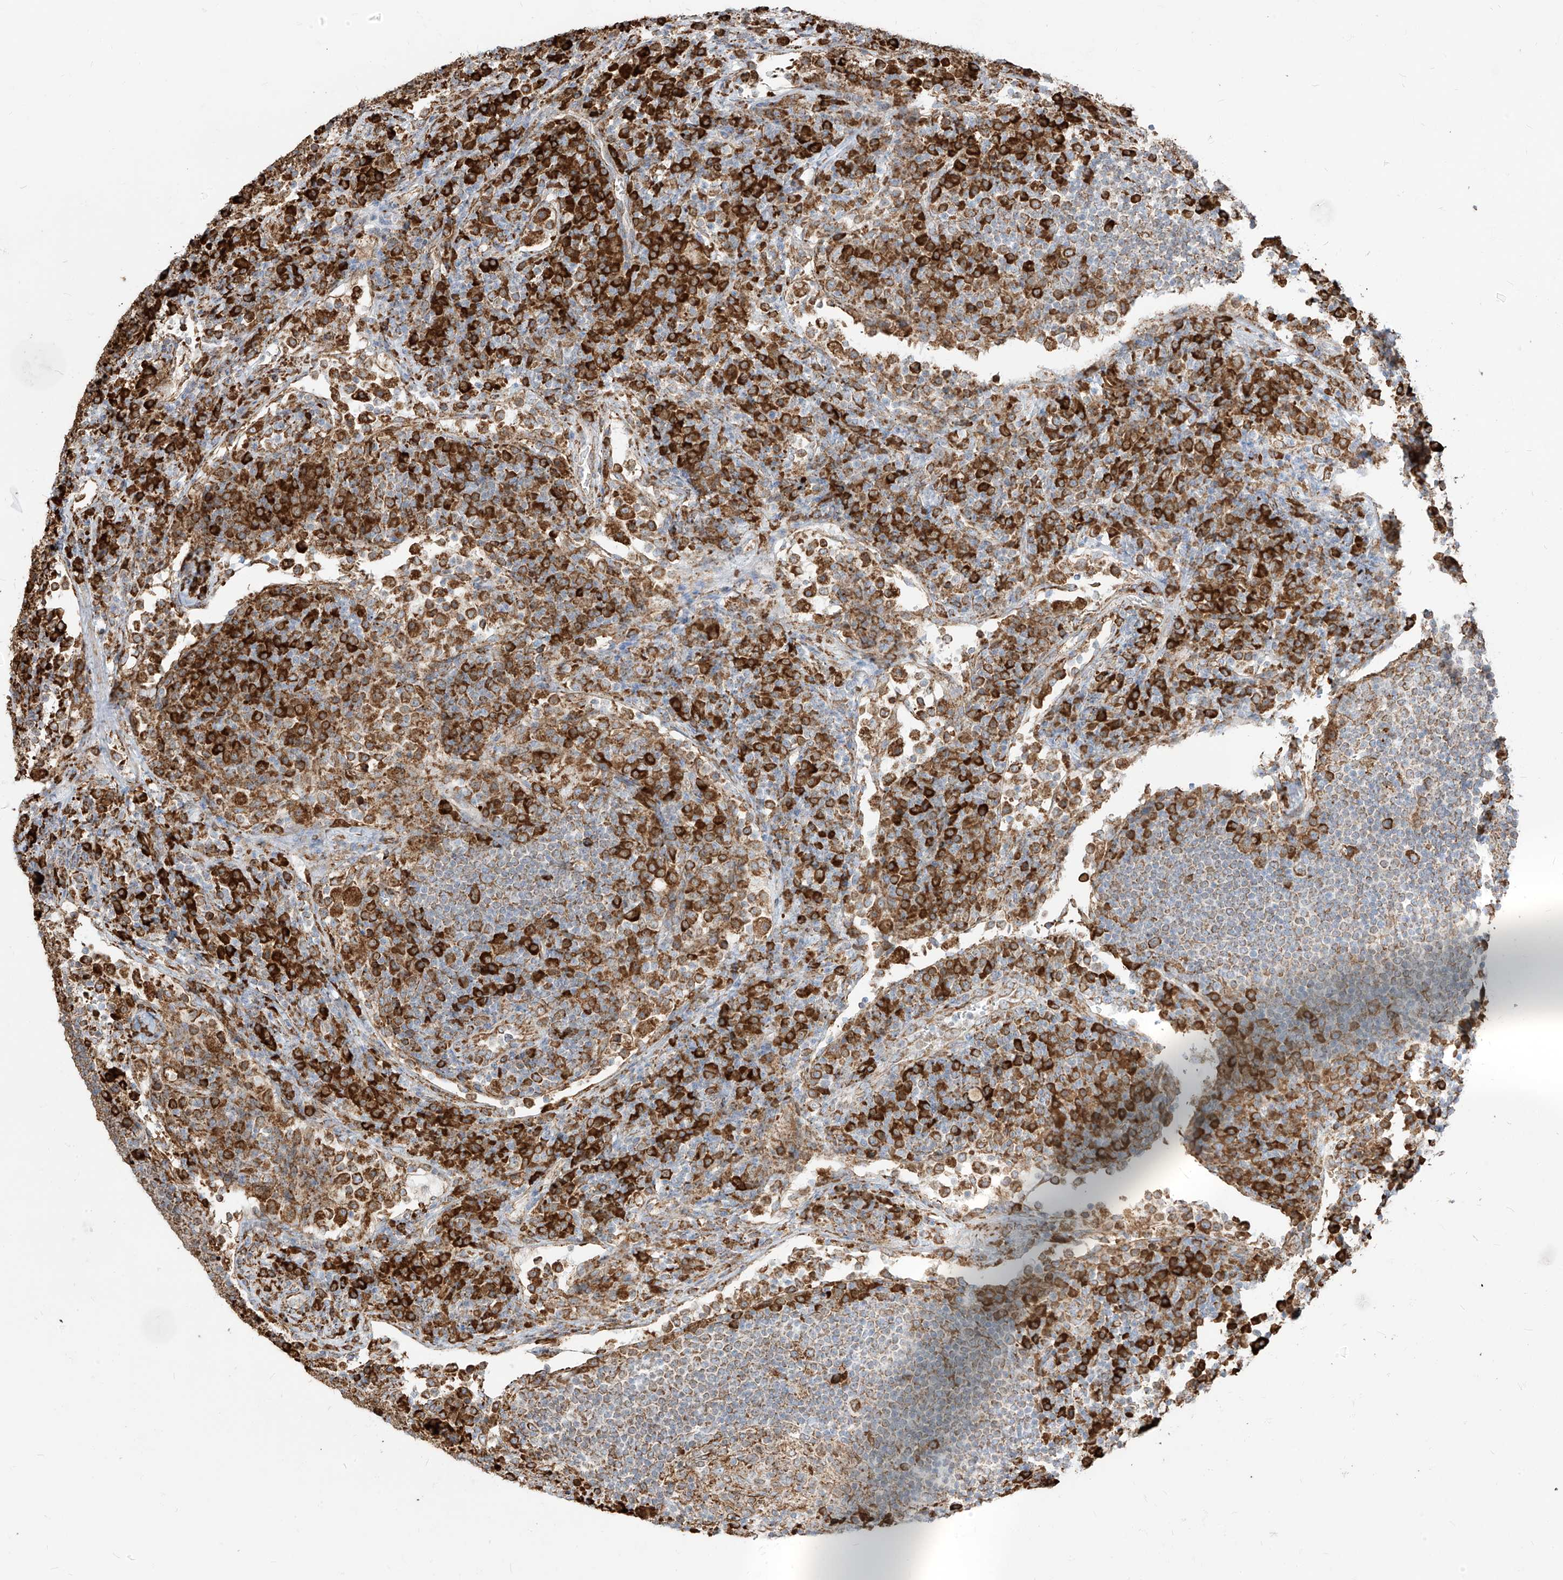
{"staining": {"intensity": "moderate", "quantity": "25%-75%", "location": "cytoplasmic/membranous"}, "tissue": "lymph node", "cell_type": "Germinal center cells", "image_type": "normal", "snomed": [{"axis": "morphology", "description": "Normal tissue, NOS"}, {"axis": "topography", "description": "Lymph node"}], "caption": "IHC of unremarkable lymph node reveals medium levels of moderate cytoplasmic/membranous expression in about 25%-75% of germinal center cells. IHC stains the protein in brown and the nuclei are stained blue.", "gene": "PDIA6", "patient": {"sex": "female", "age": 53}}